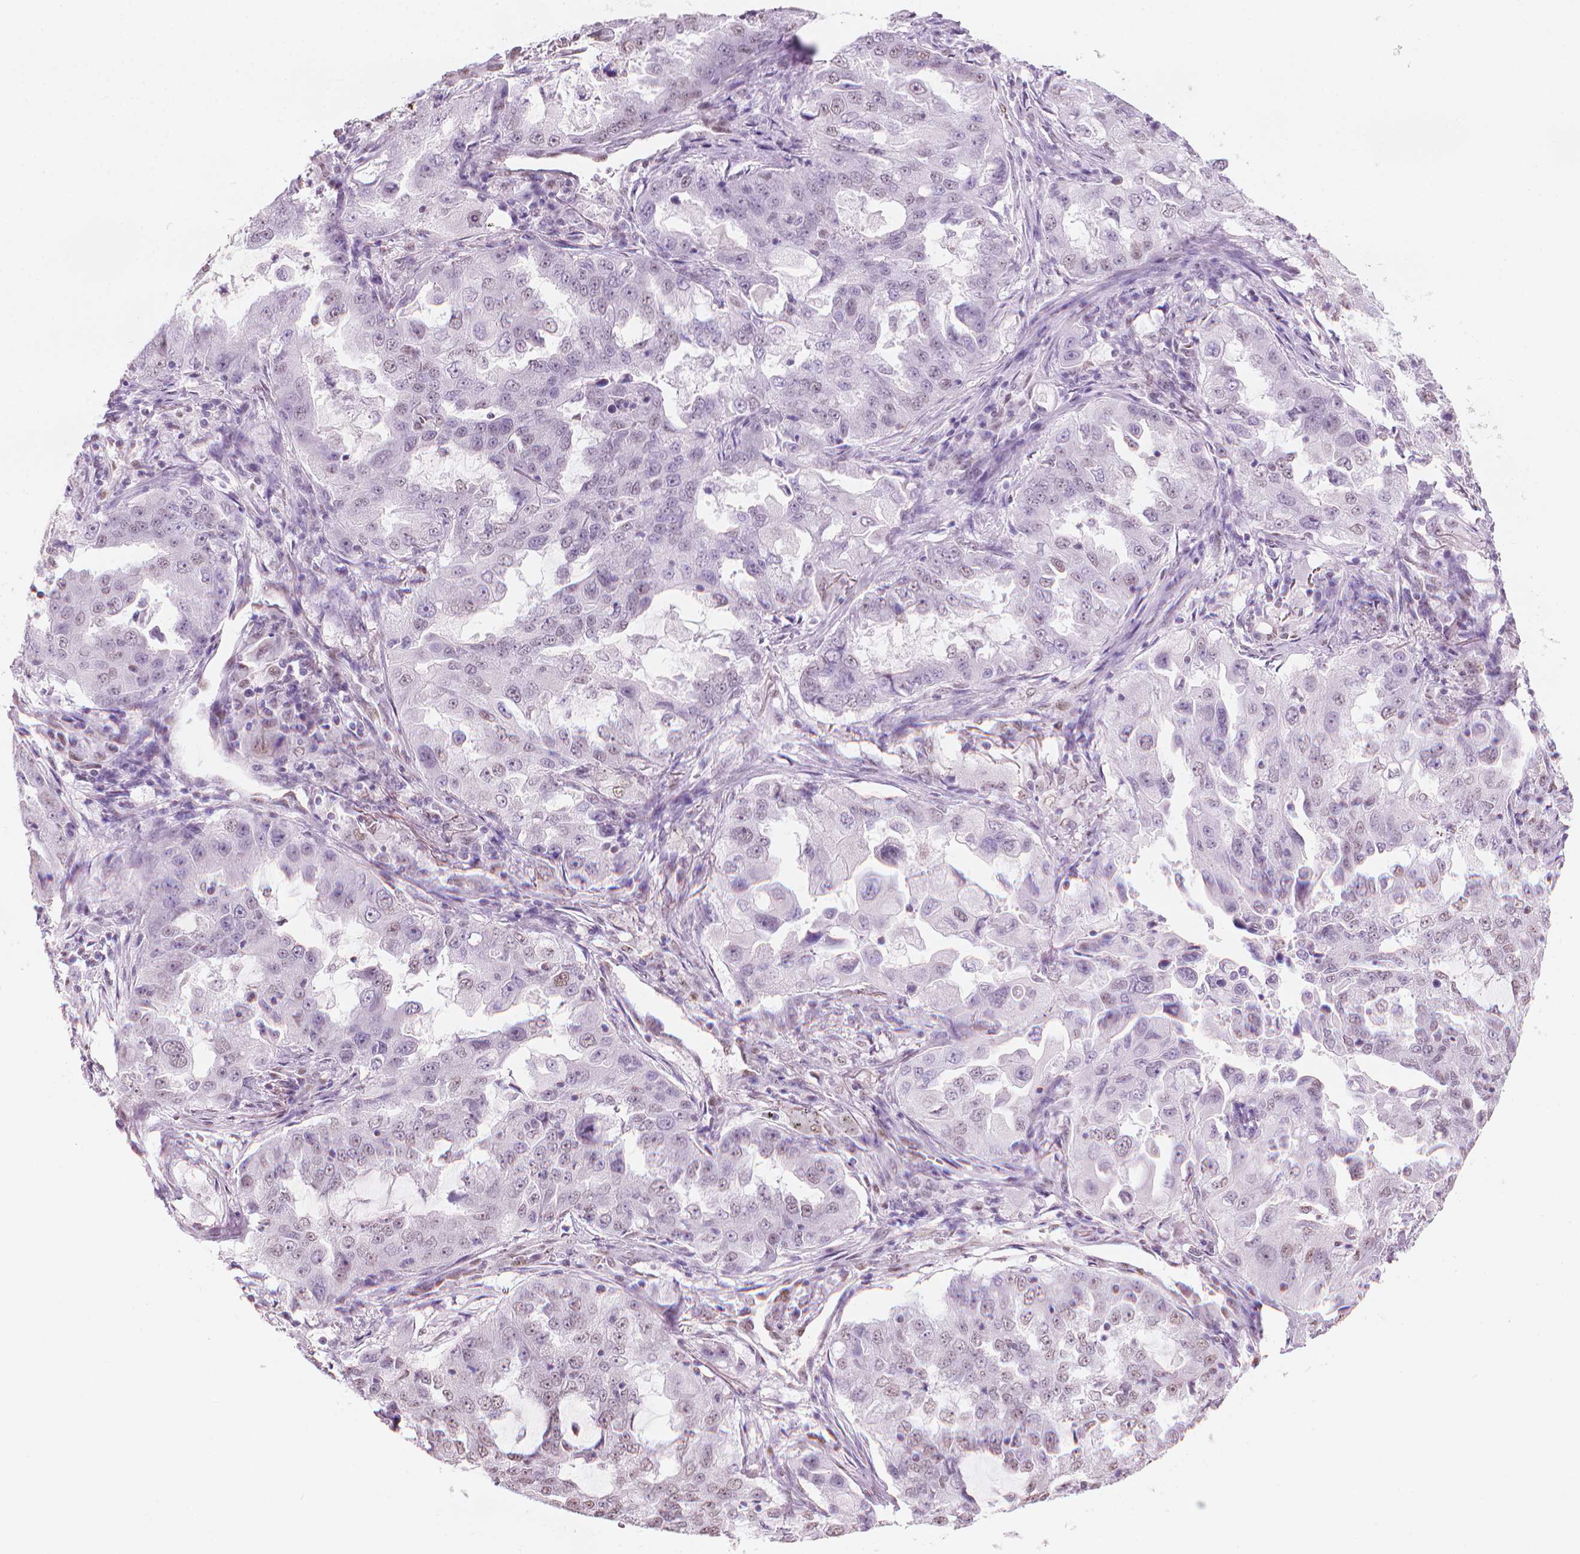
{"staining": {"intensity": "negative", "quantity": "none", "location": "none"}, "tissue": "lung cancer", "cell_type": "Tumor cells", "image_type": "cancer", "snomed": [{"axis": "morphology", "description": "Adenocarcinoma, NOS"}, {"axis": "topography", "description": "Lung"}], "caption": "An immunohistochemistry (IHC) image of lung cancer (adenocarcinoma) is shown. There is no staining in tumor cells of lung cancer (adenocarcinoma).", "gene": "PIAS2", "patient": {"sex": "female", "age": 61}}